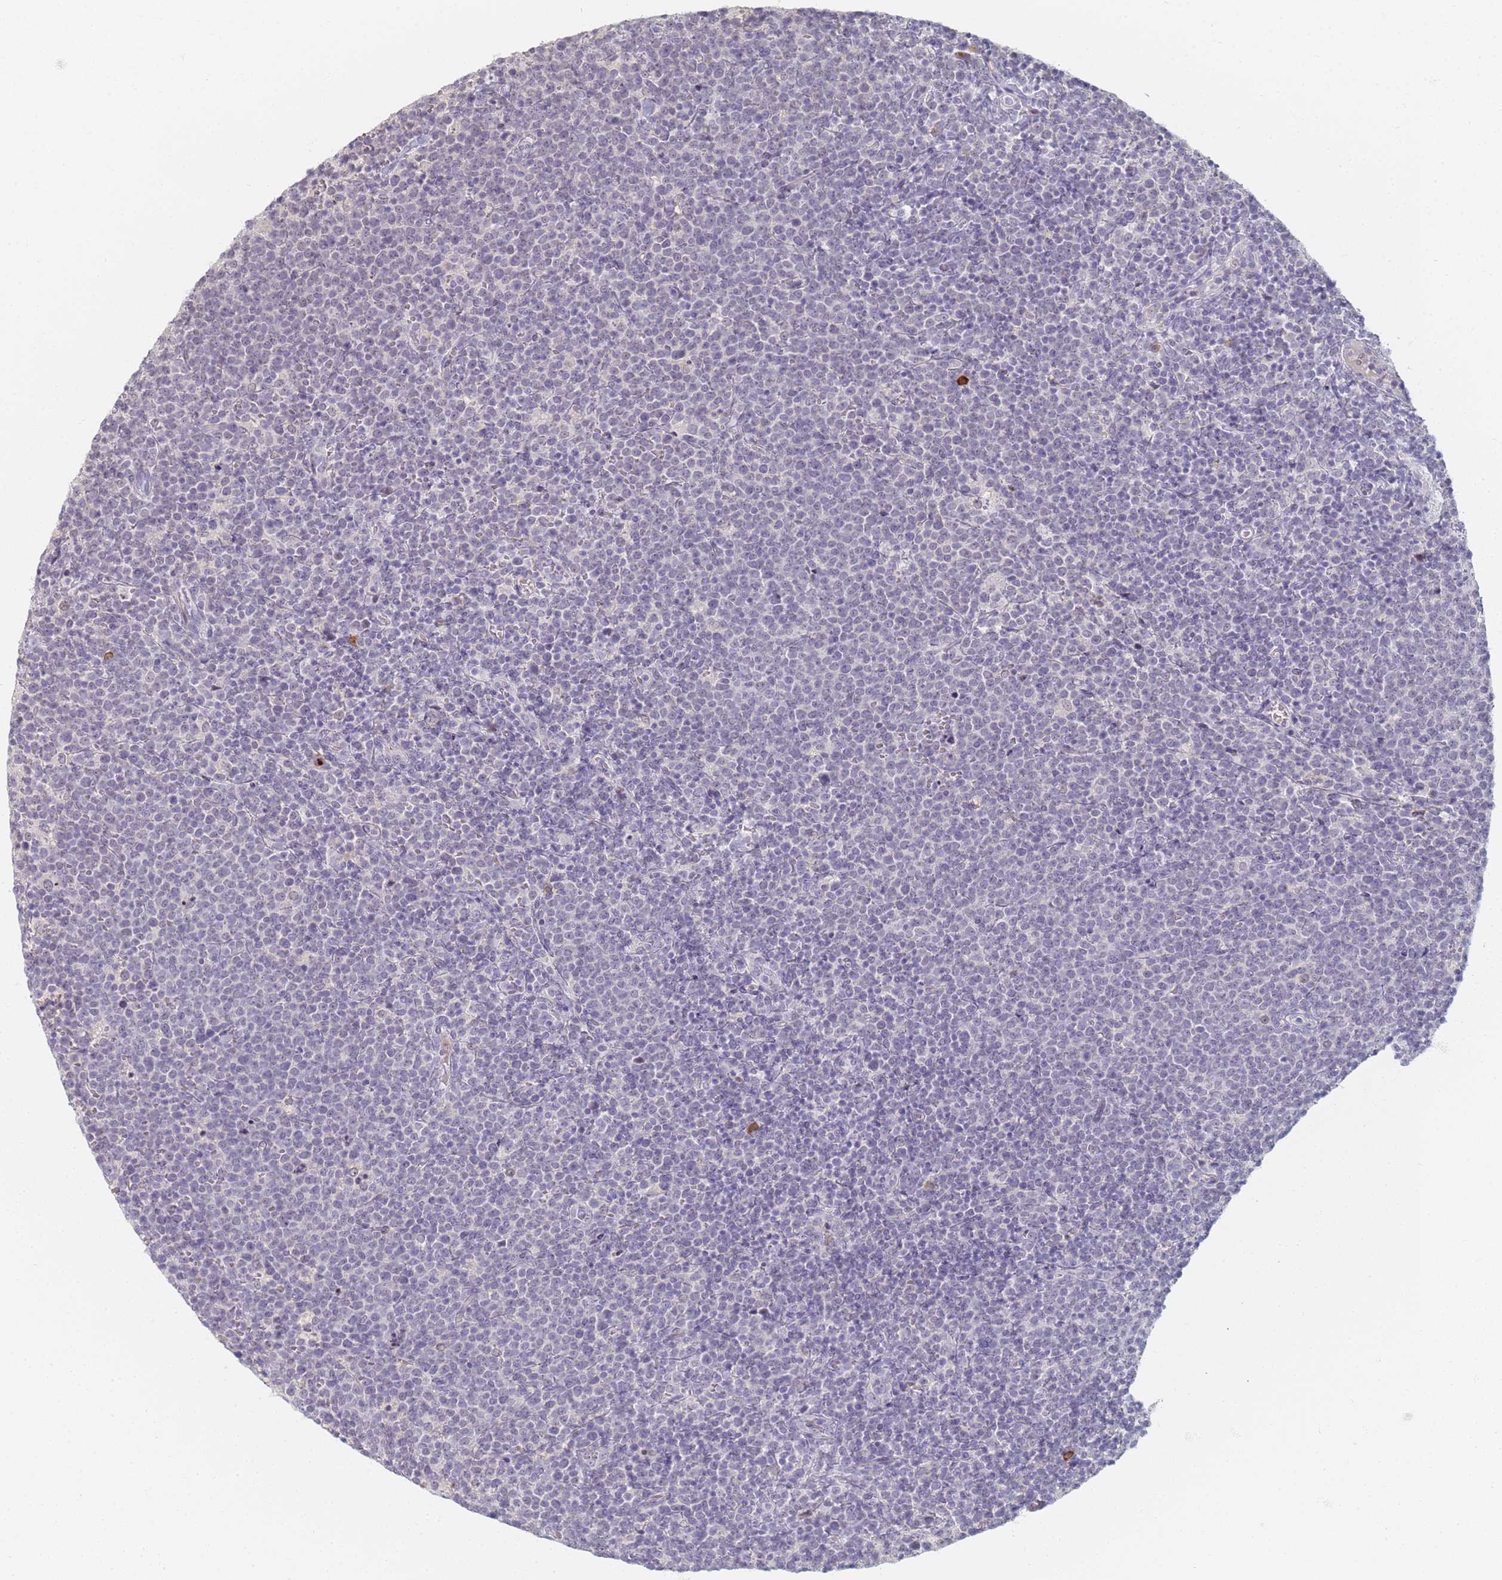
{"staining": {"intensity": "negative", "quantity": "none", "location": "none"}, "tissue": "lymphoma", "cell_type": "Tumor cells", "image_type": "cancer", "snomed": [{"axis": "morphology", "description": "Malignant lymphoma, non-Hodgkin's type, High grade"}, {"axis": "topography", "description": "Lymph node"}], "caption": "Protein analysis of lymphoma exhibits no significant staining in tumor cells. Brightfield microscopy of immunohistochemistry (IHC) stained with DAB (brown) and hematoxylin (blue), captured at high magnification.", "gene": "SLC38A9", "patient": {"sex": "male", "age": 61}}